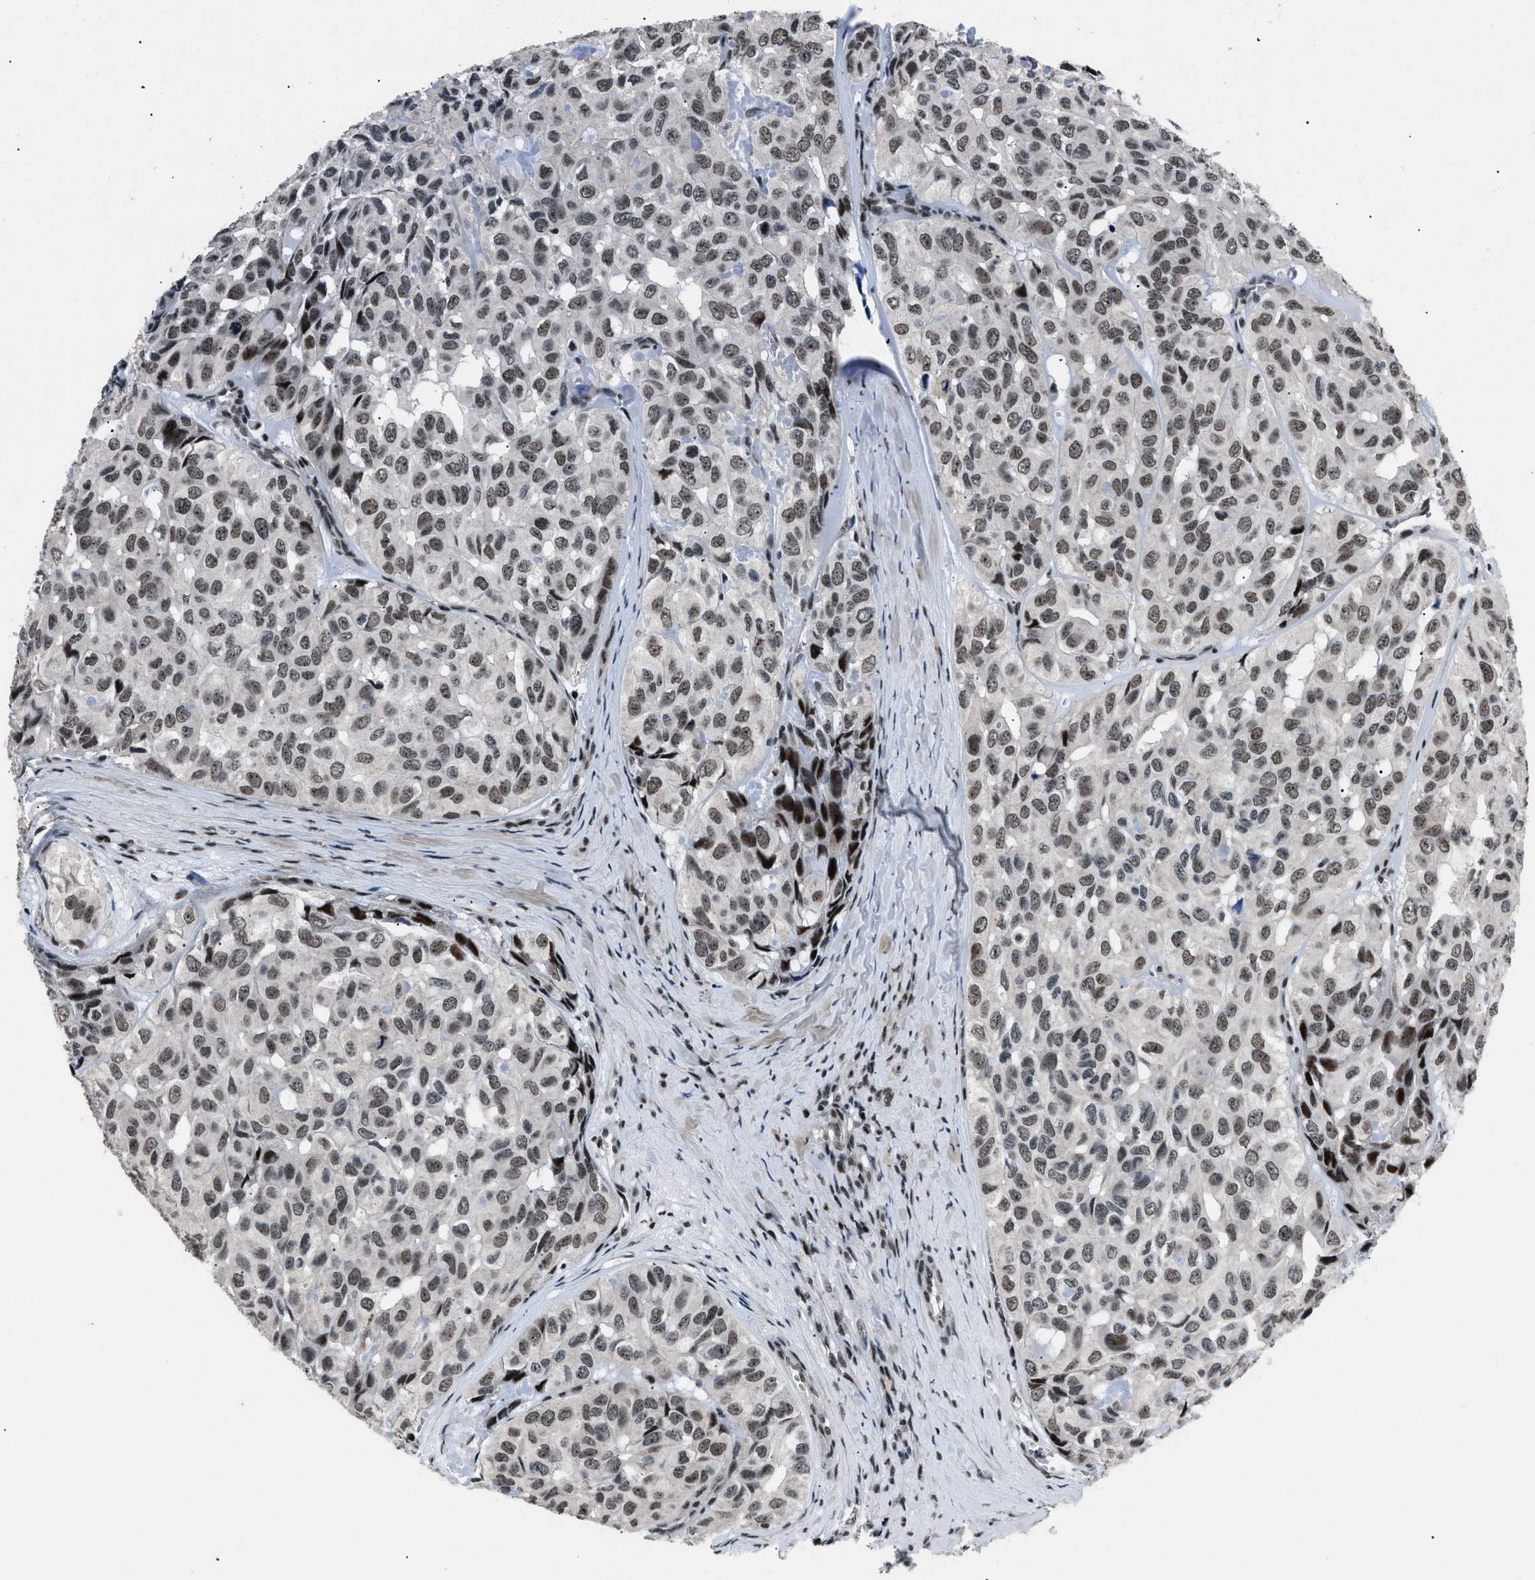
{"staining": {"intensity": "strong", "quantity": ">75%", "location": "nuclear"}, "tissue": "head and neck cancer", "cell_type": "Tumor cells", "image_type": "cancer", "snomed": [{"axis": "morphology", "description": "Adenocarcinoma, NOS"}, {"axis": "topography", "description": "Salivary gland, NOS"}, {"axis": "topography", "description": "Head-Neck"}], "caption": "Strong nuclear expression is seen in about >75% of tumor cells in head and neck adenocarcinoma. (DAB (3,3'-diaminobenzidine) IHC, brown staining for protein, blue staining for nuclei).", "gene": "SMARCB1", "patient": {"sex": "female", "age": 76}}